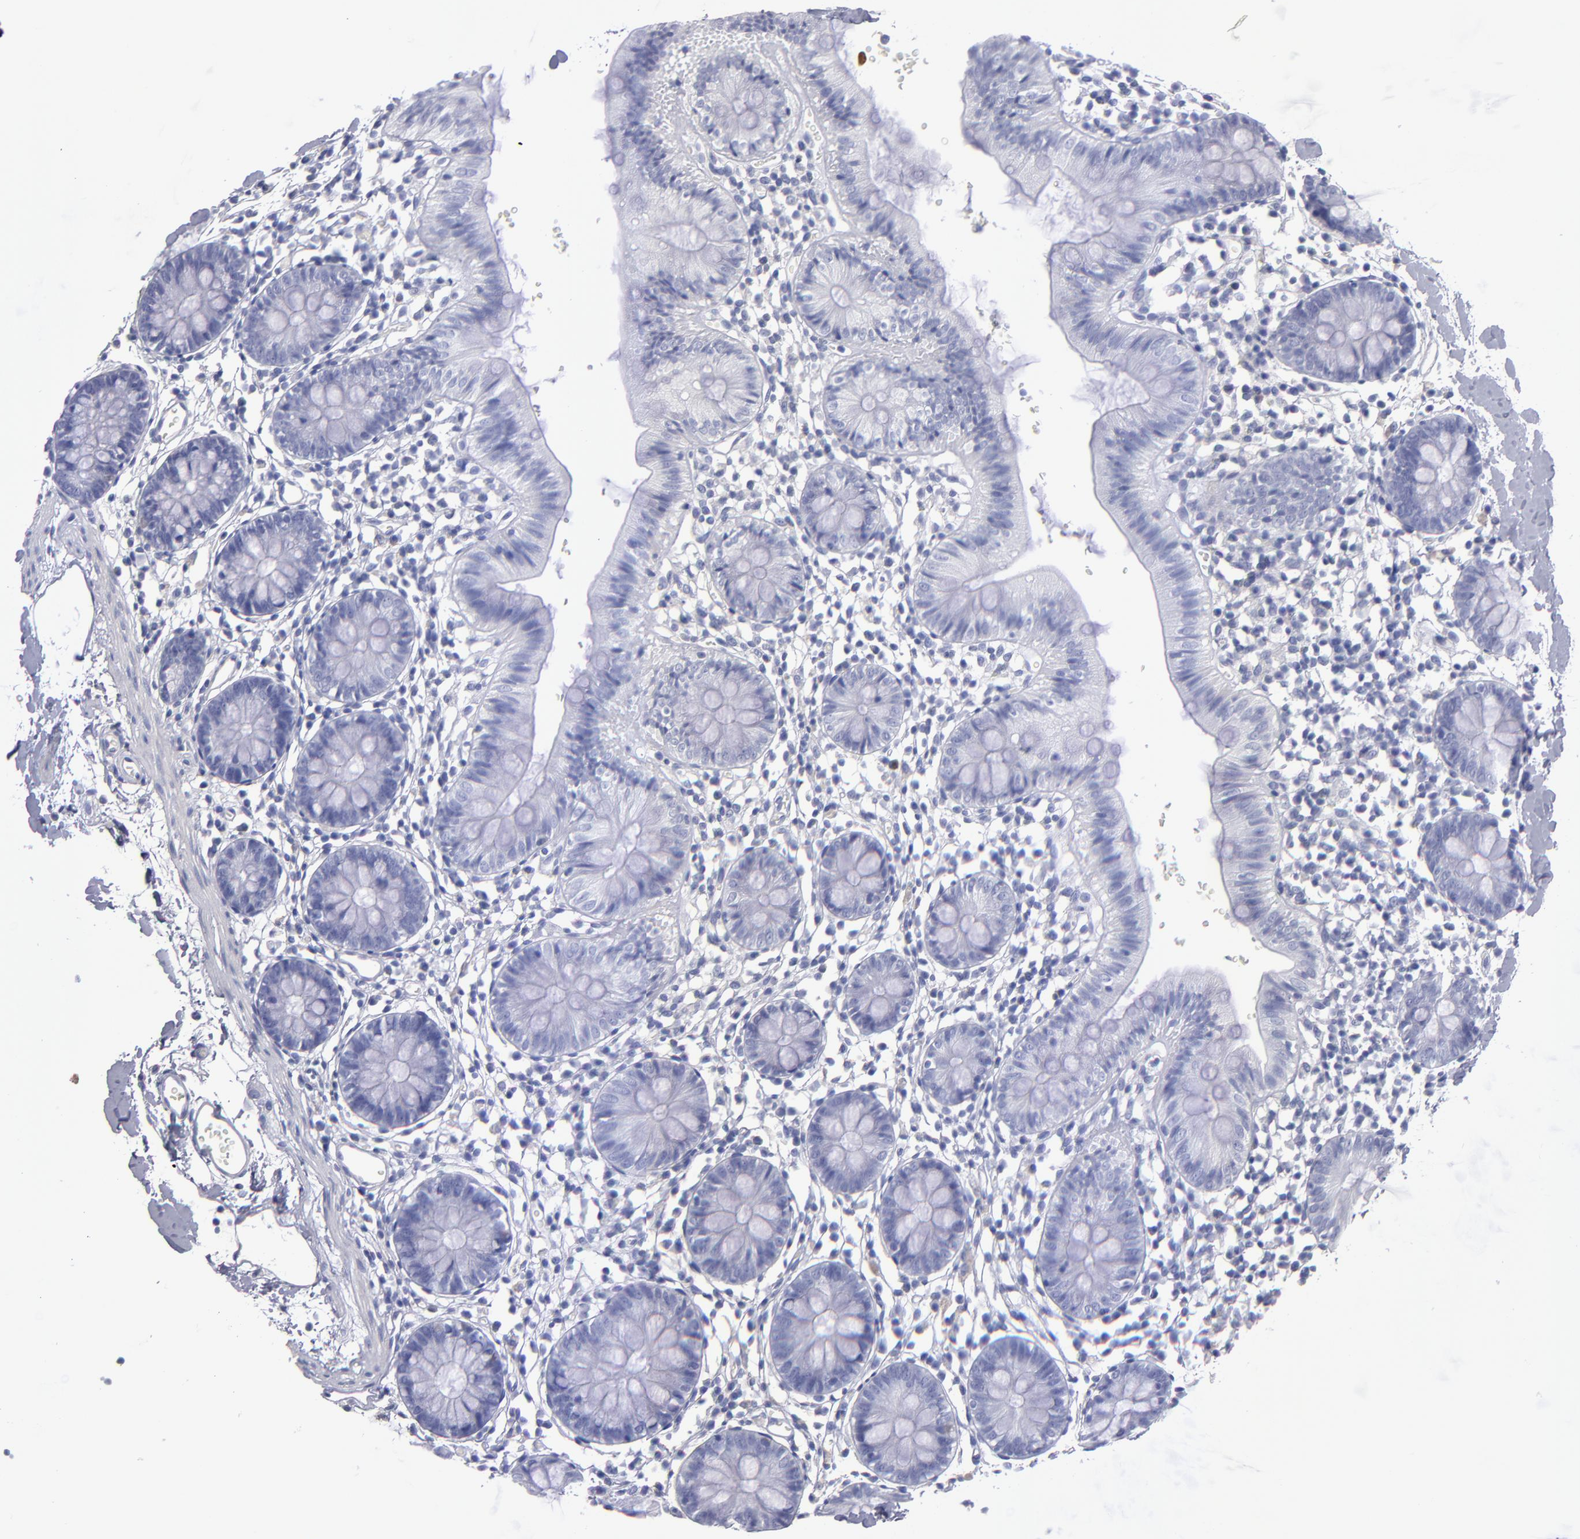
{"staining": {"intensity": "negative", "quantity": "none", "location": "none"}, "tissue": "colon", "cell_type": "Endothelial cells", "image_type": "normal", "snomed": [{"axis": "morphology", "description": "Normal tissue, NOS"}, {"axis": "topography", "description": "Colon"}], "caption": "This is a image of immunohistochemistry staining of benign colon, which shows no expression in endothelial cells. (Stains: DAB (3,3'-diaminobenzidine) IHC with hematoxylin counter stain, Microscopy: brightfield microscopy at high magnification).", "gene": "MB", "patient": {"sex": "male", "age": 14}}